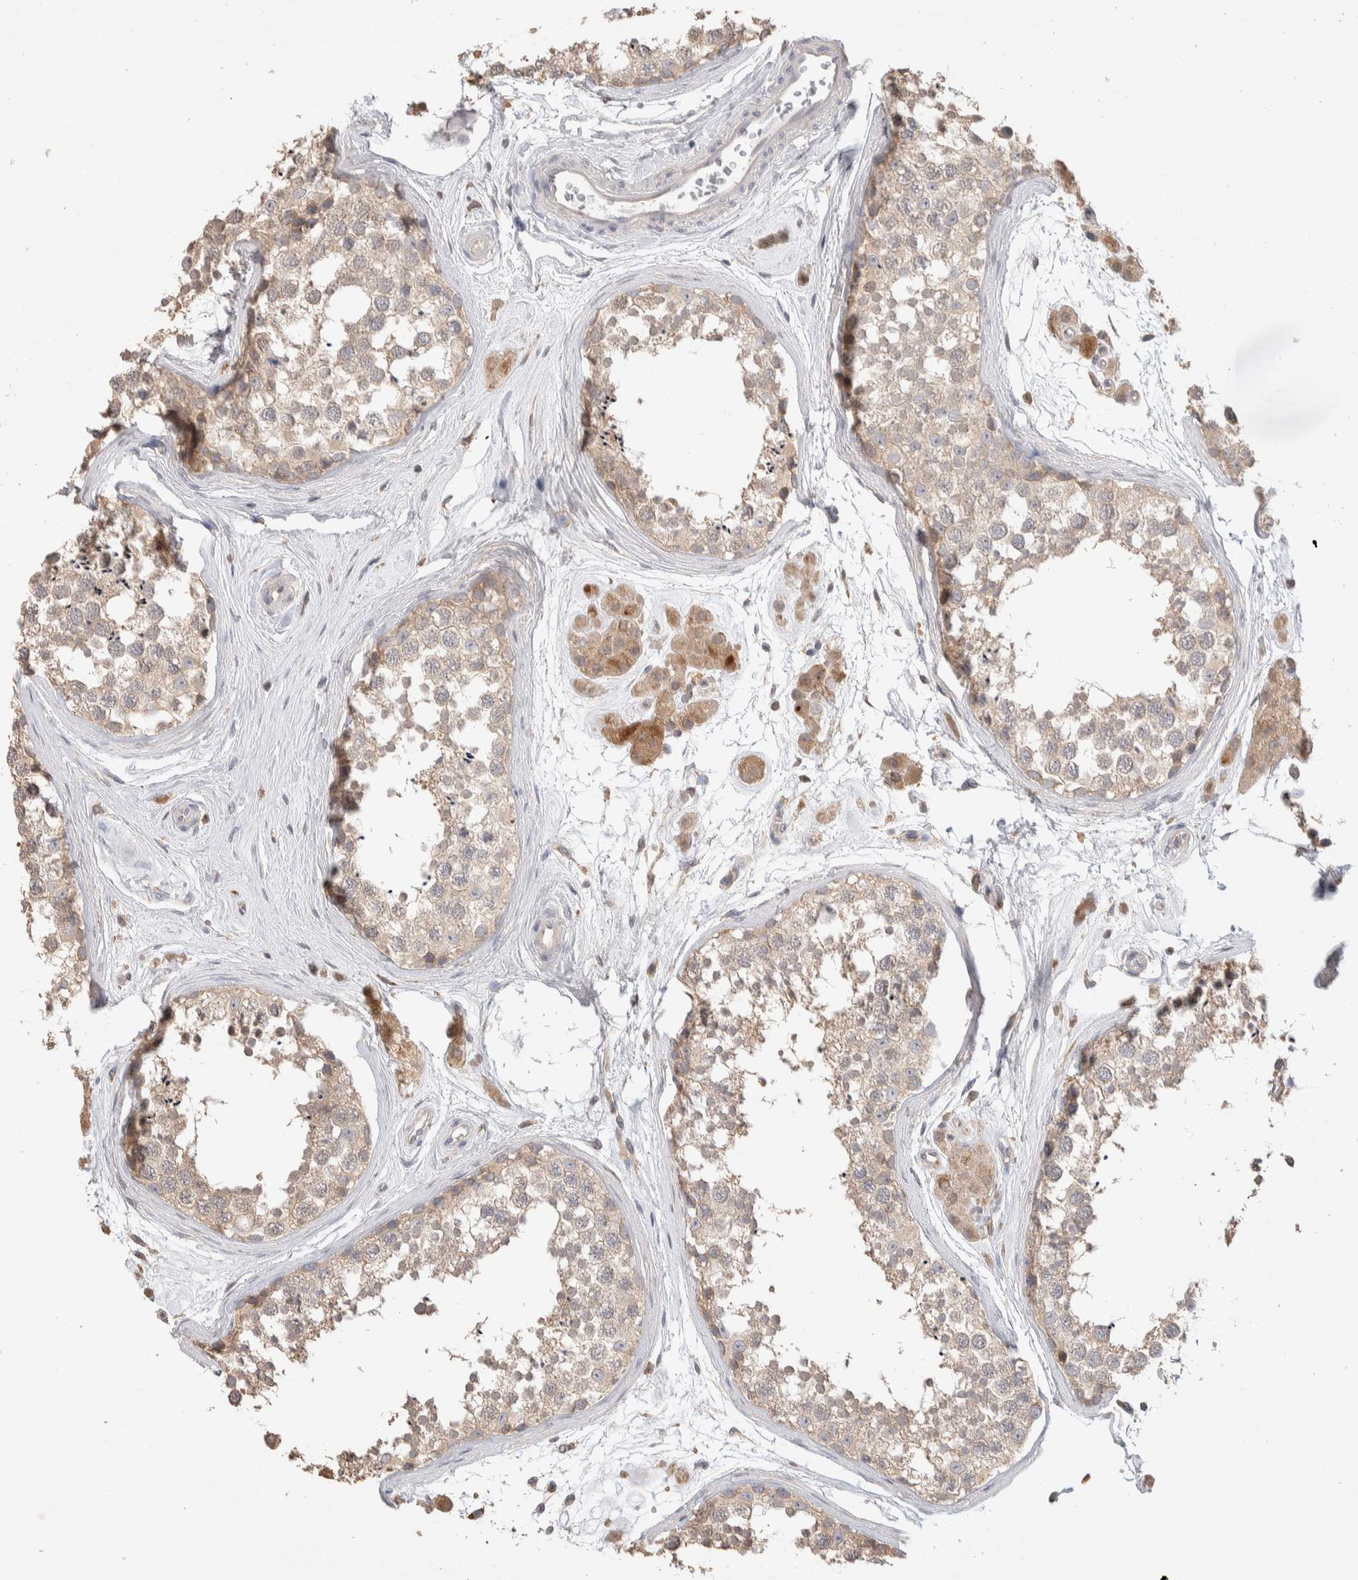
{"staining": {"intensity": "weak", "quantity": ">75%", "location": "cytoplasmic/membranous"}, "tissue": "testis", "cell_type": "Cells in seminiferous ducts", "image_type": "normal", "snomed": [{"axis": "morphology", "description": "Normal tissue, NOS"}, {"axis": "topography", "description": "Testis"}], "caption": "Protein analysis of unremarkable testis shows weak cytoplasmic/membranous expression in about >75% of cells in seminiferous ducts. (Brightfield microscopy of DAB IHC at high magnification).", "gene": "DEPTOR", "patient": {"sex": "male", "age": 56}}